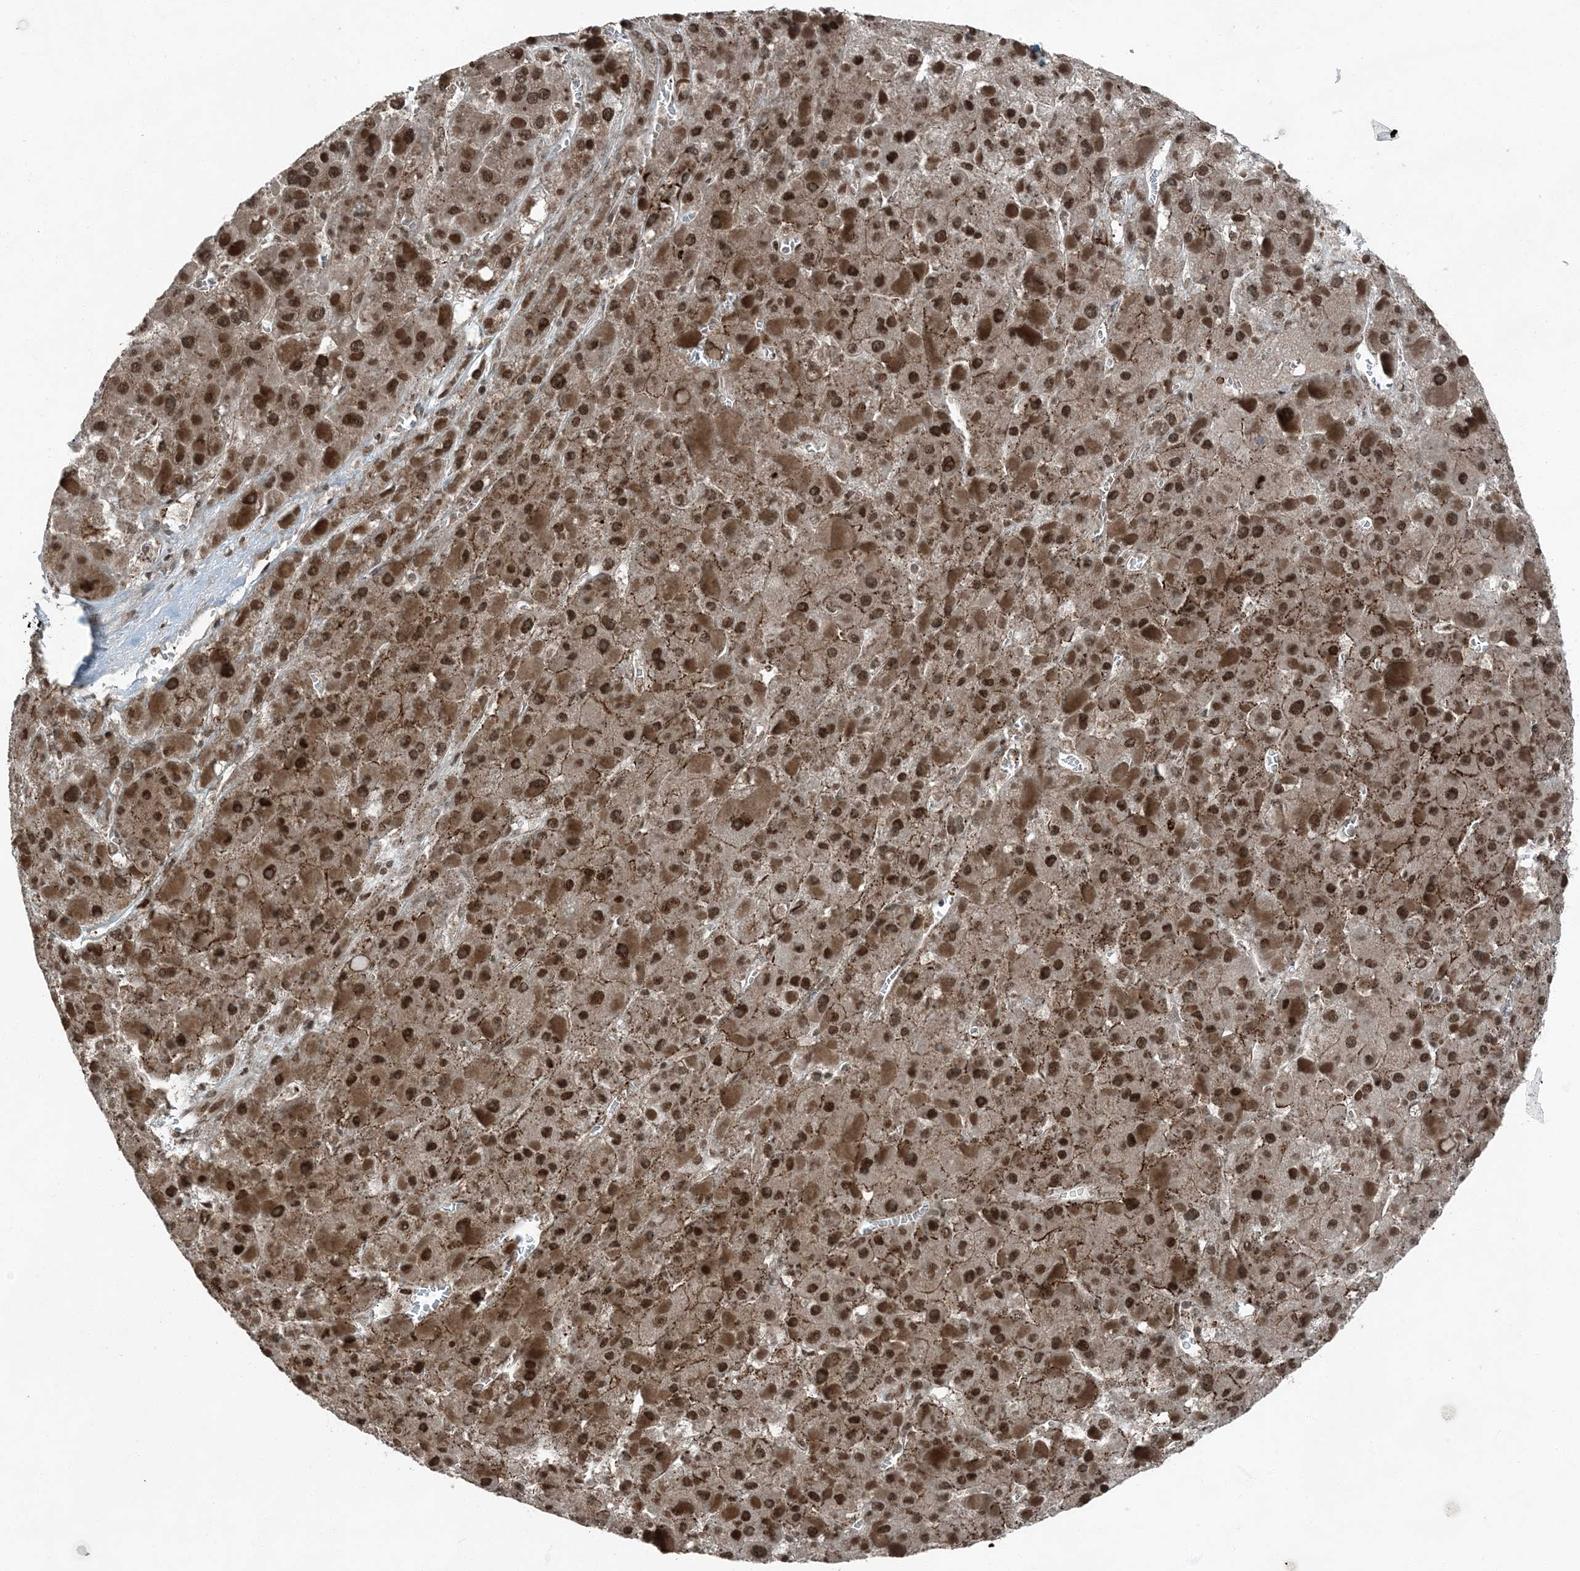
{"staining": {"intensity": "strong", "quantity": ">75%", "location": "nuclear"}, "tissue": "liver cancer", "cell_type": "Tumor cells", "image_type": "cancer", "snomed": [{"axis": "morphology", "description": "Carcinoma, Hepatocellular, NOS"}, {"axis": "topography", "description": "Liver"}], "caption": "DAB (3,3'-diaminobenzidine) immunohistochemical staining of human liver hepatocellular carcinoma reveals strong nuclear protein expression in about >75% of tumor cells. (brown staining indicates protein expression, while blue staining denotes nuclei).", "gene": "TRAPPC12", "patient": {"sex": "female", "age": 73}}